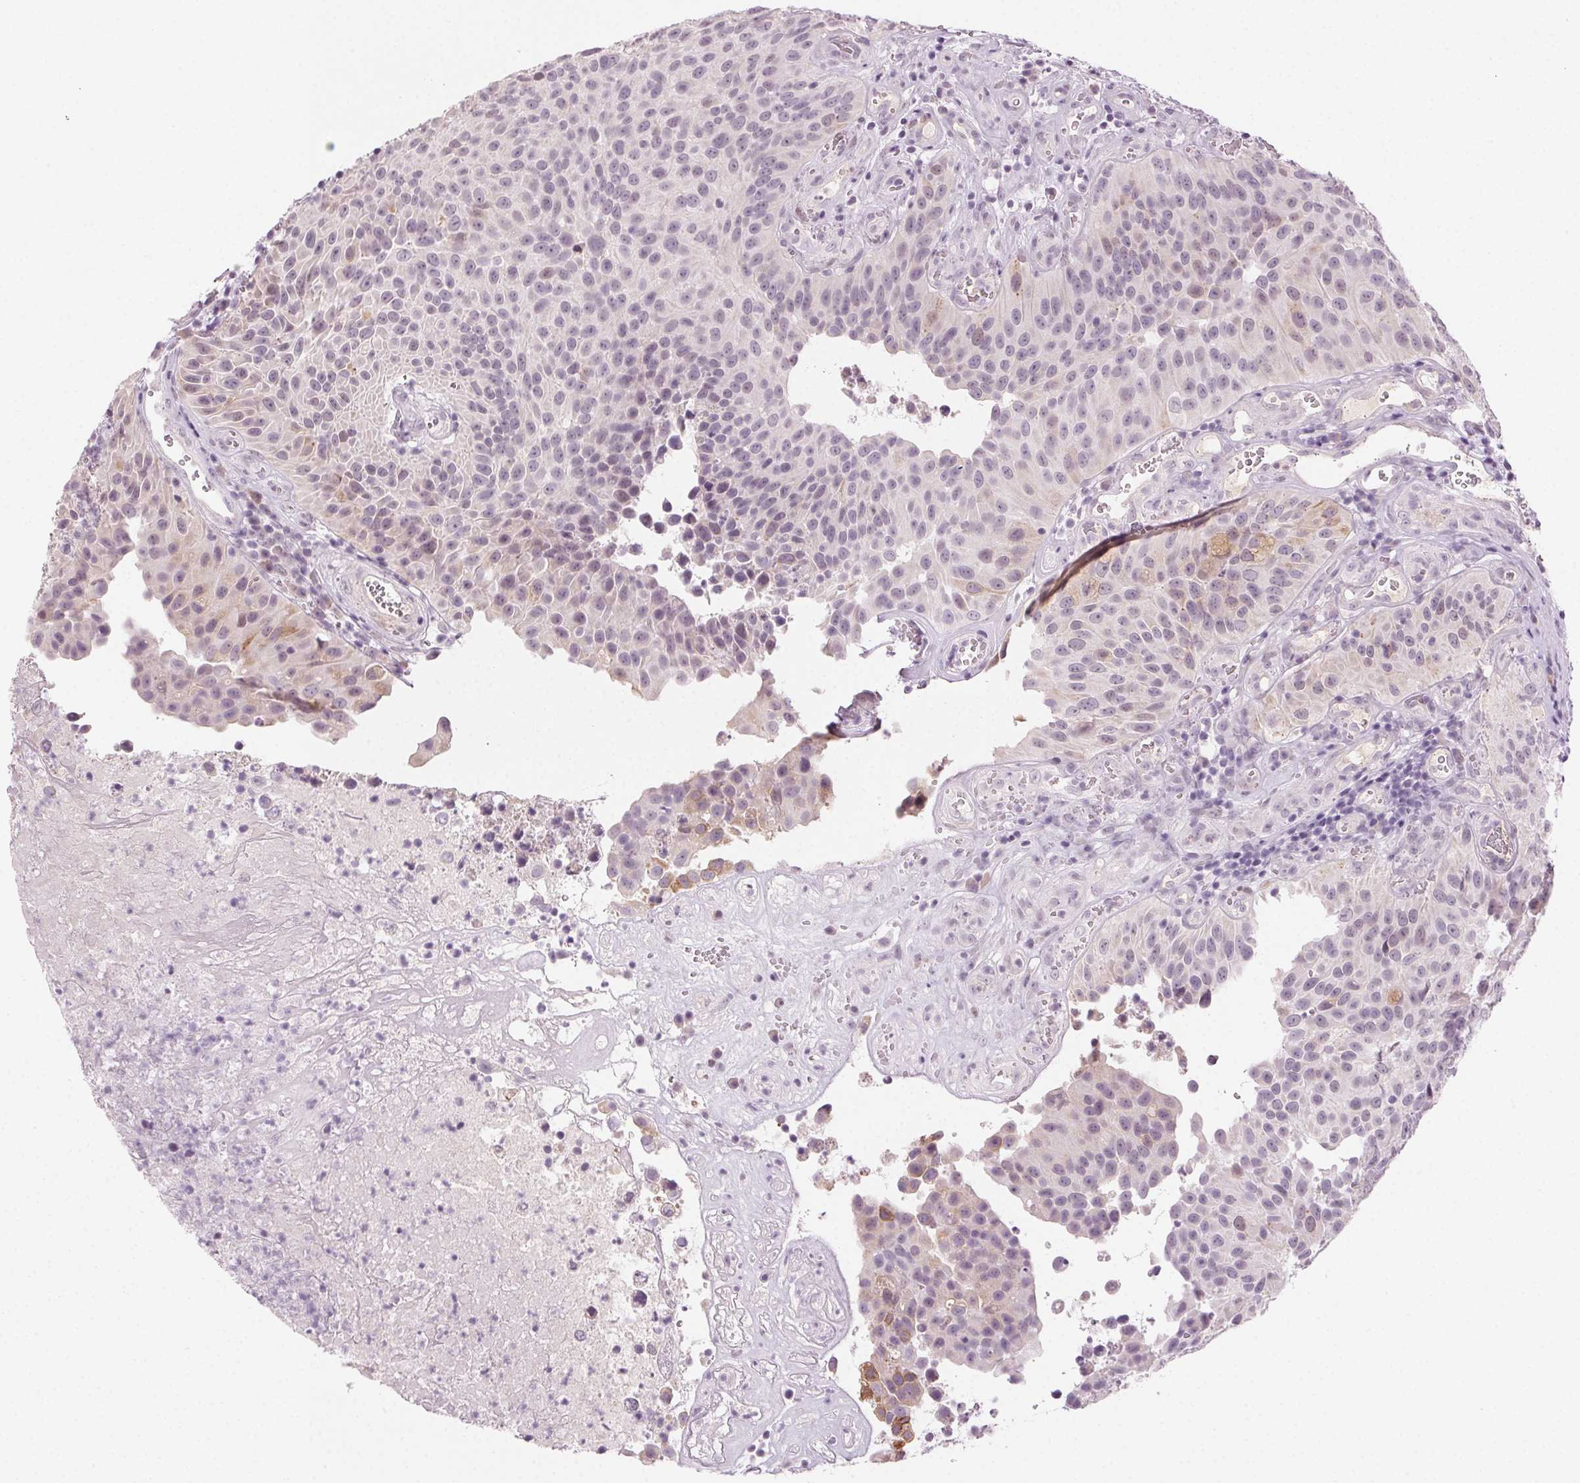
{"staining": {"intensity": "weak", "quantity": "<25%", "location": "cytoplasmic/membranous"}, "tissue": "urothelial cancer", "cell_type": "Tumor cells", "image_type": "cancer", "snomed": [{"axis": "morphology", "description": "Urothelial carcinoma, Low grade"}, {"axis": "topography", "description": "Urinary bladder"}], "caption": "IHC image of neoplastic tissue: human low-grade urothelial carcinoma stained with DAB (3,3'-diaminobenzidine) demonstrates no significant protein positivity in tumor cells.", "gene": "HSF5", "patient": {"sex": "male", "age": 76}}